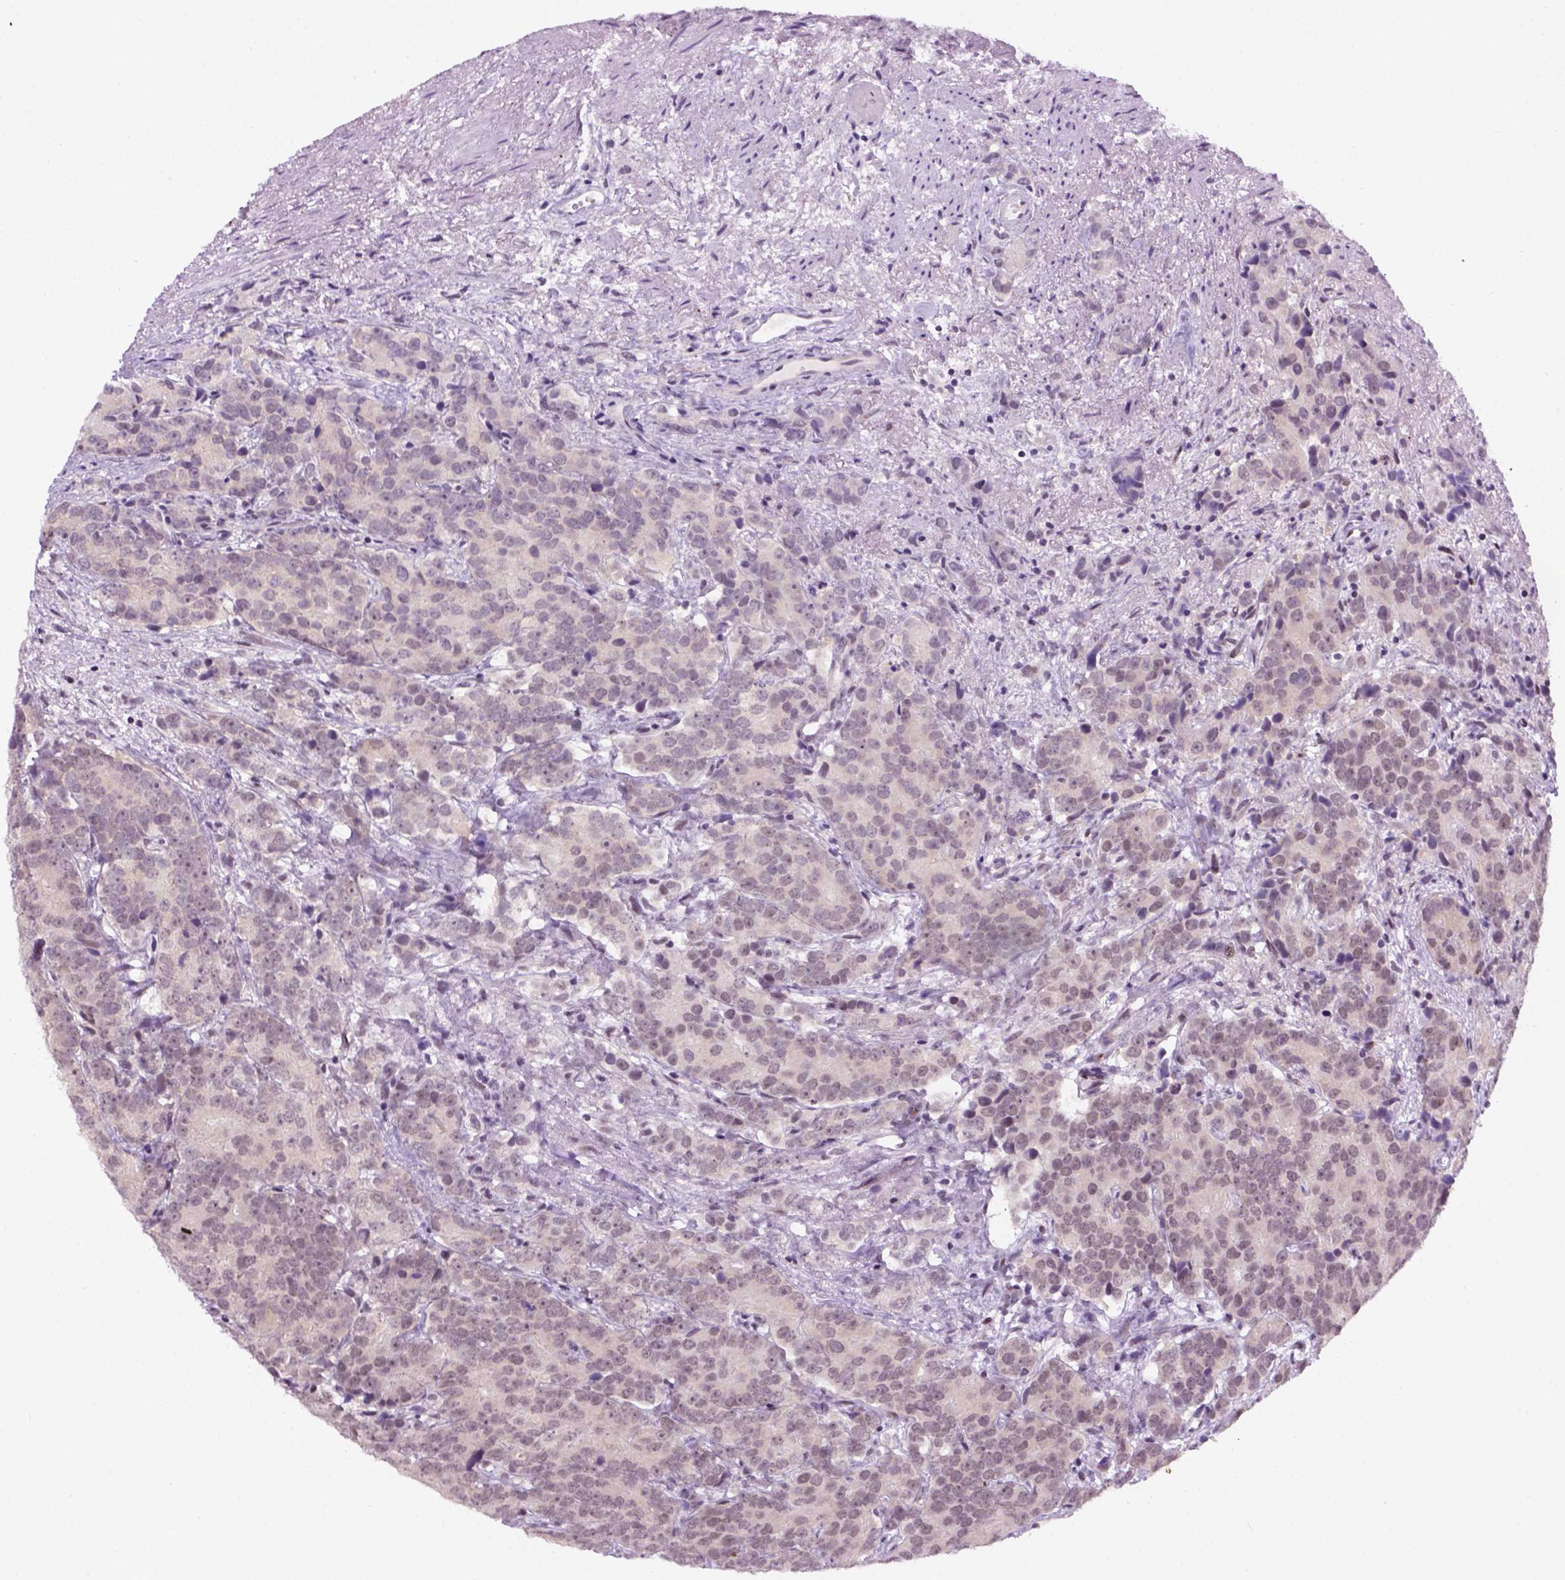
{"staining": {"intensity": "negative", "quantity": "none", "location": "none"}, "tissue": "prostate cancer", "cell_type": "Tumor cells", "image_type": "cancer", "snomed": [{"axis": "morphology", "description": "Adenocarcinoma, High grade"}, {"axis": "topography", "description": "Prostate"}], "caption": "Immunohistochemical staining of human prostate cancer (adenocarcinoma (high-grade)) exhibits no significant expression in tumor cells. (DAB immunohistochemistry (IHC), high magnification).", "gene": "TBPL1", "patient": {"sex": "male", "age": 90}}